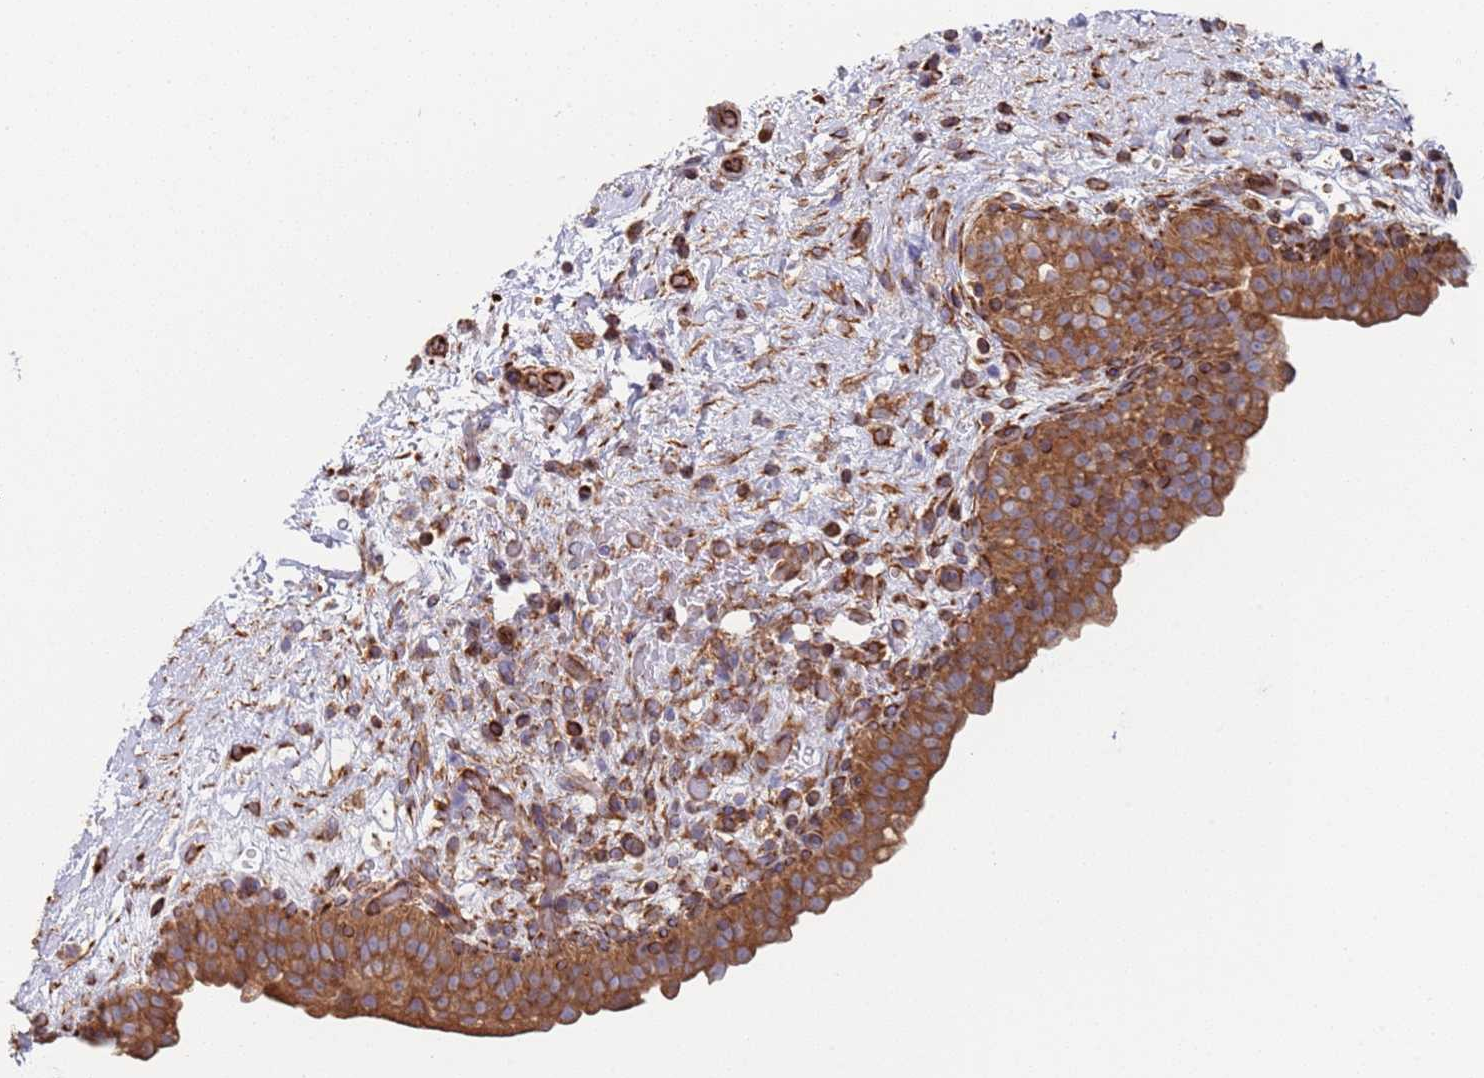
{"staining": {"intensity": "strong", "quantity": ">75%", "location": "cytoplasmic/membranous"}, "tissue": "urinary bladder", "cell_type": "Urothelial cells", "image_type": "normal", "snomed": [{"axis": "morphology", "description": "Normal tissue, NOS"}, {"axis": "topography", "description": "Urinary bladder"}], "caption": "This image reveals normal urinary bladder stained with immunohistochemistry (IHC) to label a protein in brown. The cytoplasmic/membranous of urothelial cells show strong positivity for the protein. Nuclei are counter-stained blue.", "gene": "NUDT12", "patient": {"sex": "male", "age": 69}}